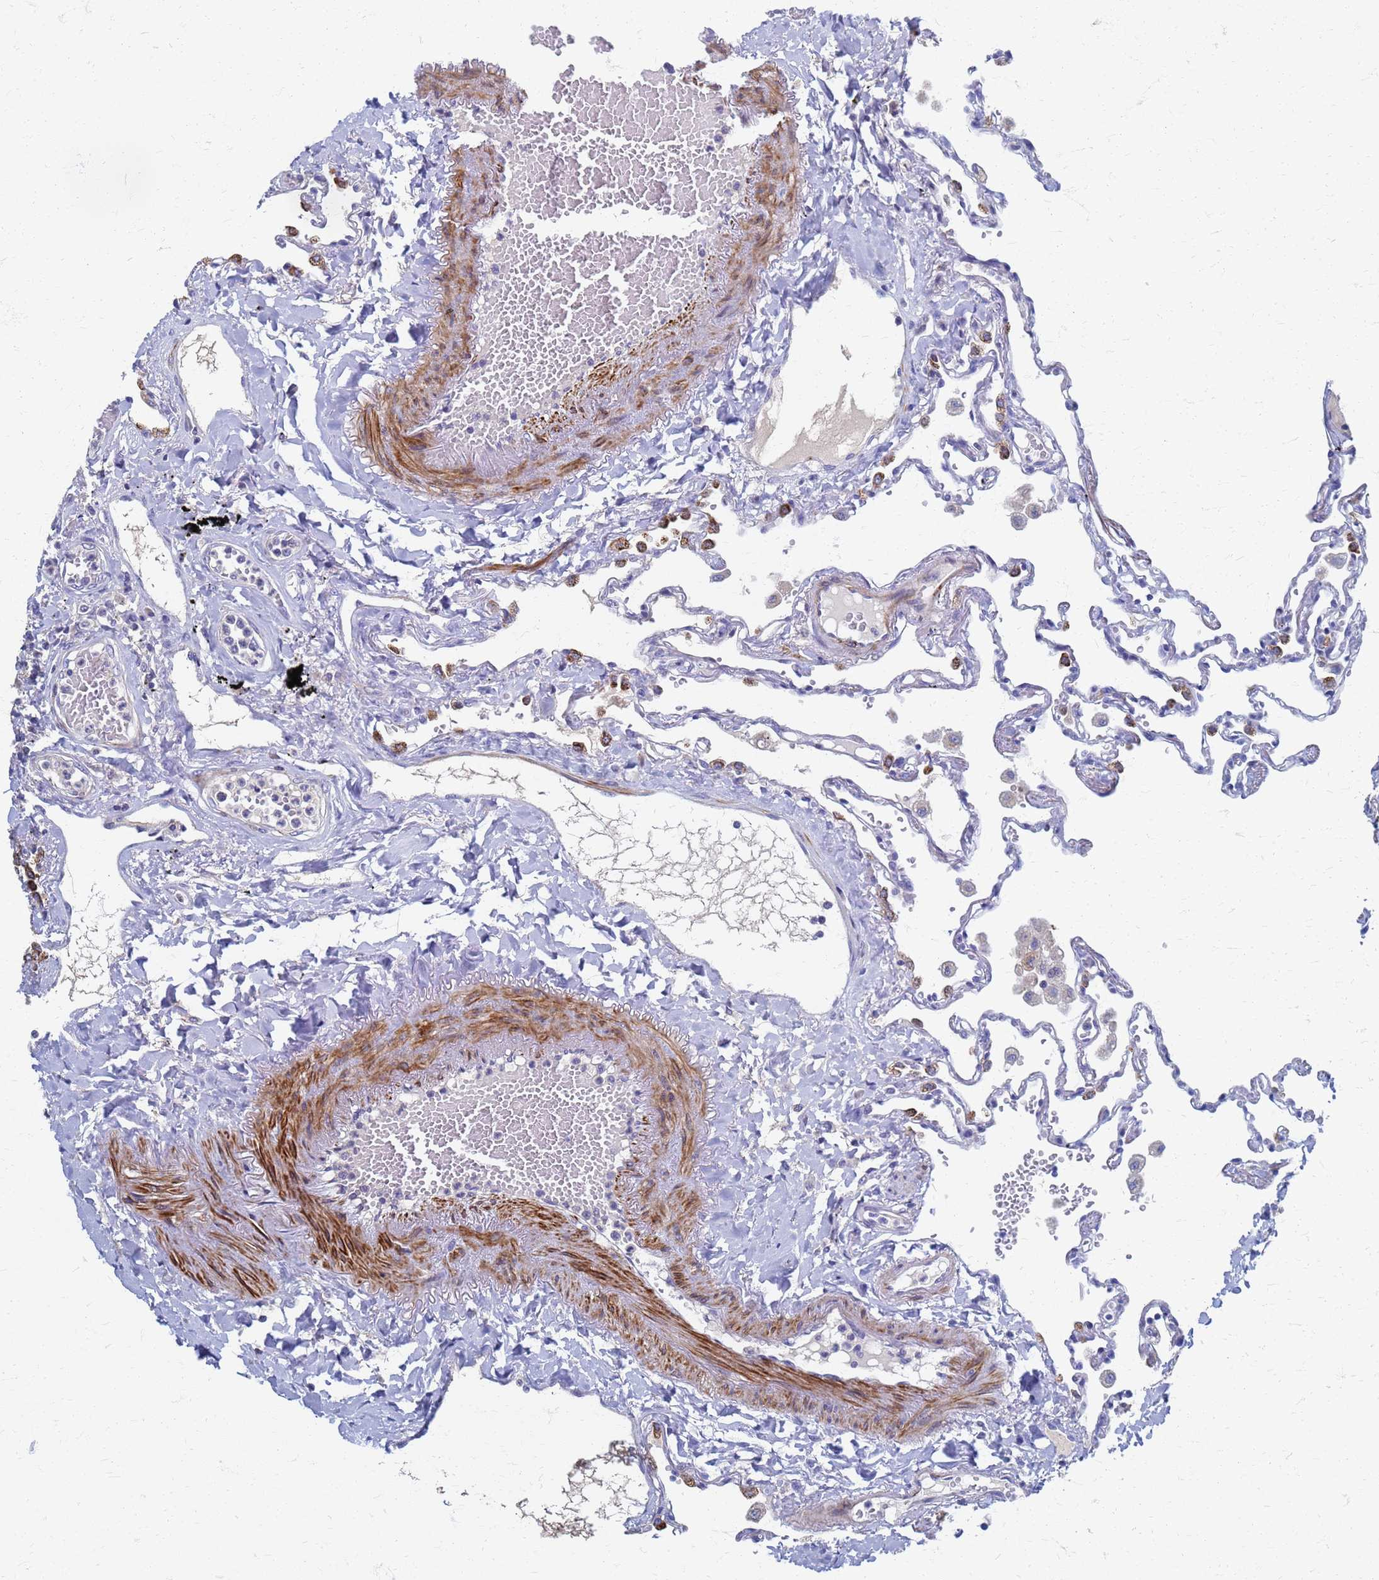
{"staining": {"intensity": "moderate", "quantity": "<25%", "location": "cytoplasmic/membranous"}, "tissue": "lung", "cell_type": "Alveolar cells", "image_type": "normal", "snomed": [{"axis": "morphology", "description": "Normal tissue, NOS"}, {"axis": "topography", "description": "Lung"}], "caption": "This micrograph displays immunohistochemistry (IHC) staining of normal human lung, with low moderate cytoplasmic/membranous expression in approximately <25% of alveolar cells.", "gene": "ATPAF1", "patient": {"sex": "female", "age": 67}}